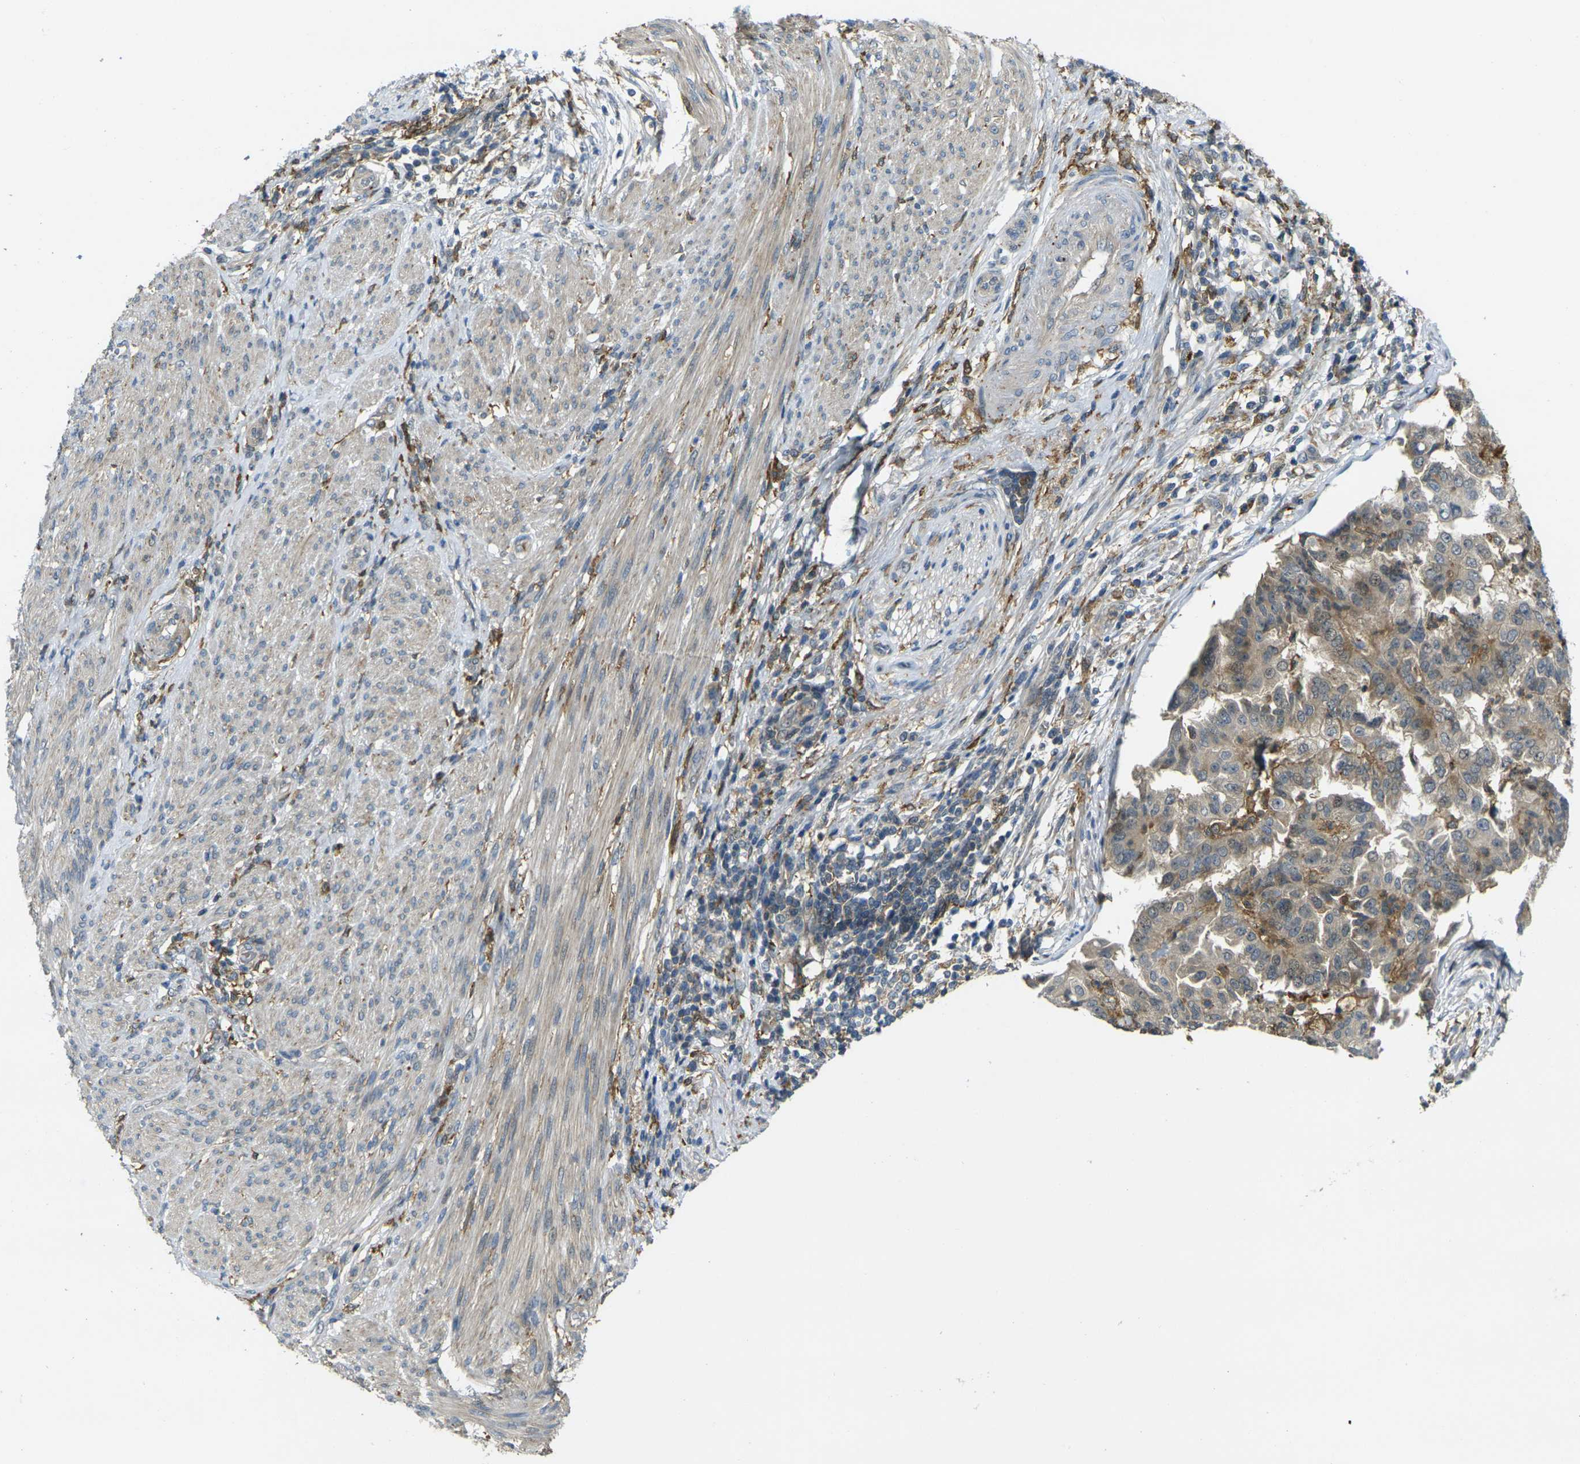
{"staining": {"intensity": "moderate", "quantity": "25%-75%", "location": "cytoplasmic/membranous"}, "tissue": "endometrial cancer", "cell_type": "Tumor cells", "image_type": "cancer", "snomed": [{"axis": "morphology", "description": "Adenocarcinoma, NOS"}, {"axis": "topography", "description": "Endometrium"}], "caption": "This image reveals immunohistochemistry staining of endometrial cancer, with medium moderate cytoplasmic/membranous positivity in about 25%-75% of tumor cells.", "gene": "PIGL", "patient": {"sex": "female", "age": 85}}